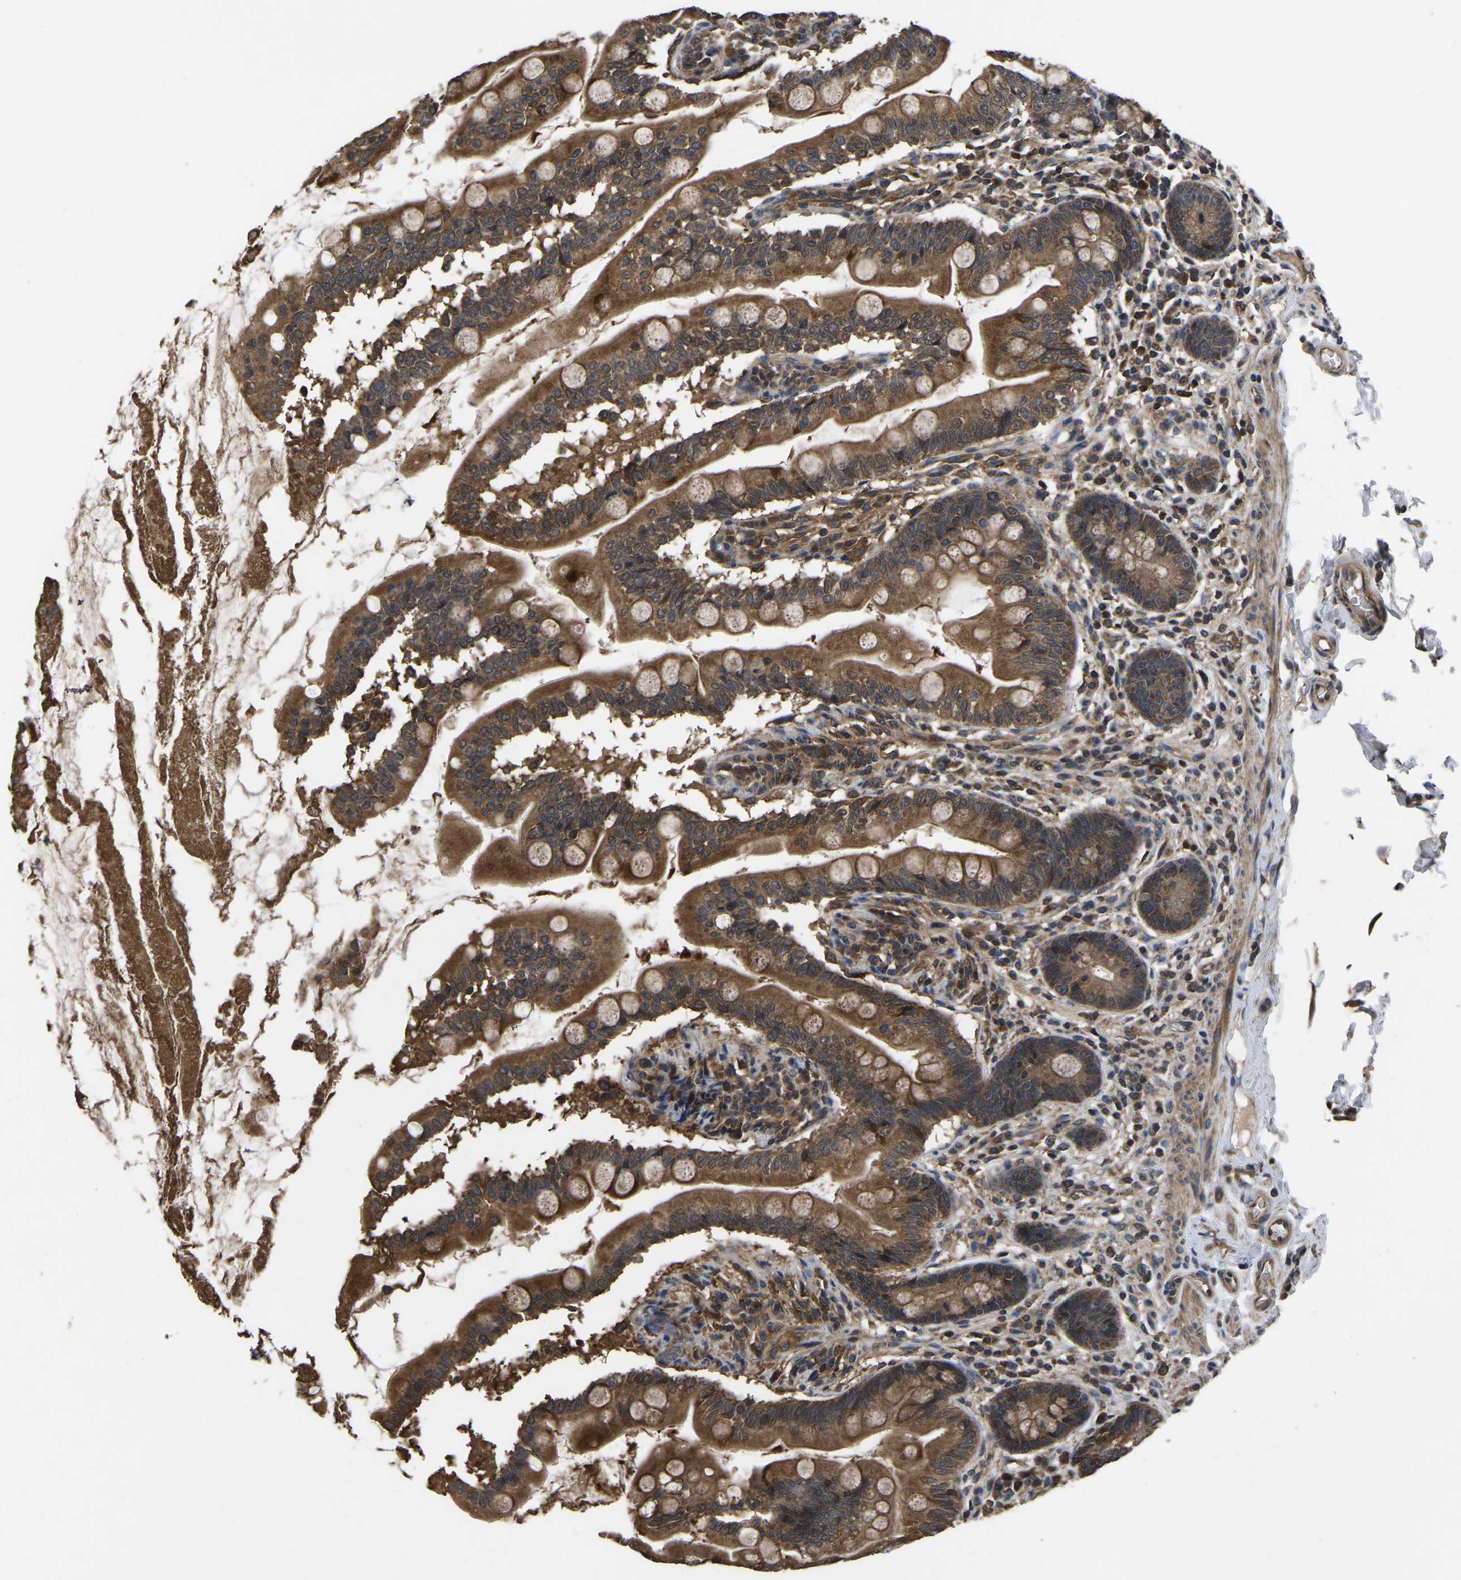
{"staining": {"intensity": "strong", "quantity": ">75%", "location": "cytoplasmic/membranous"}, "tissue": "small intestine", "cell_type": "Glandular cells", "image_type": "normal", "snomed": [{"axis": "morphology", "description": "Normal tissue, NOS"}, {"axis": "topography", "description": "Small intestine"}], "caption": "A high-resolution histopathology image shows immunohistochemistry staining of normal small intestine, which shows strong cytoplasmic/membranous expression in about >75% of glandular cells. (DAB (3,3'-diaminobenzidine) = brown stain, brightfield microscopy at high magnification).", "gene": "CRYZL1", "patient": {"sex": "female", "age": 56}}